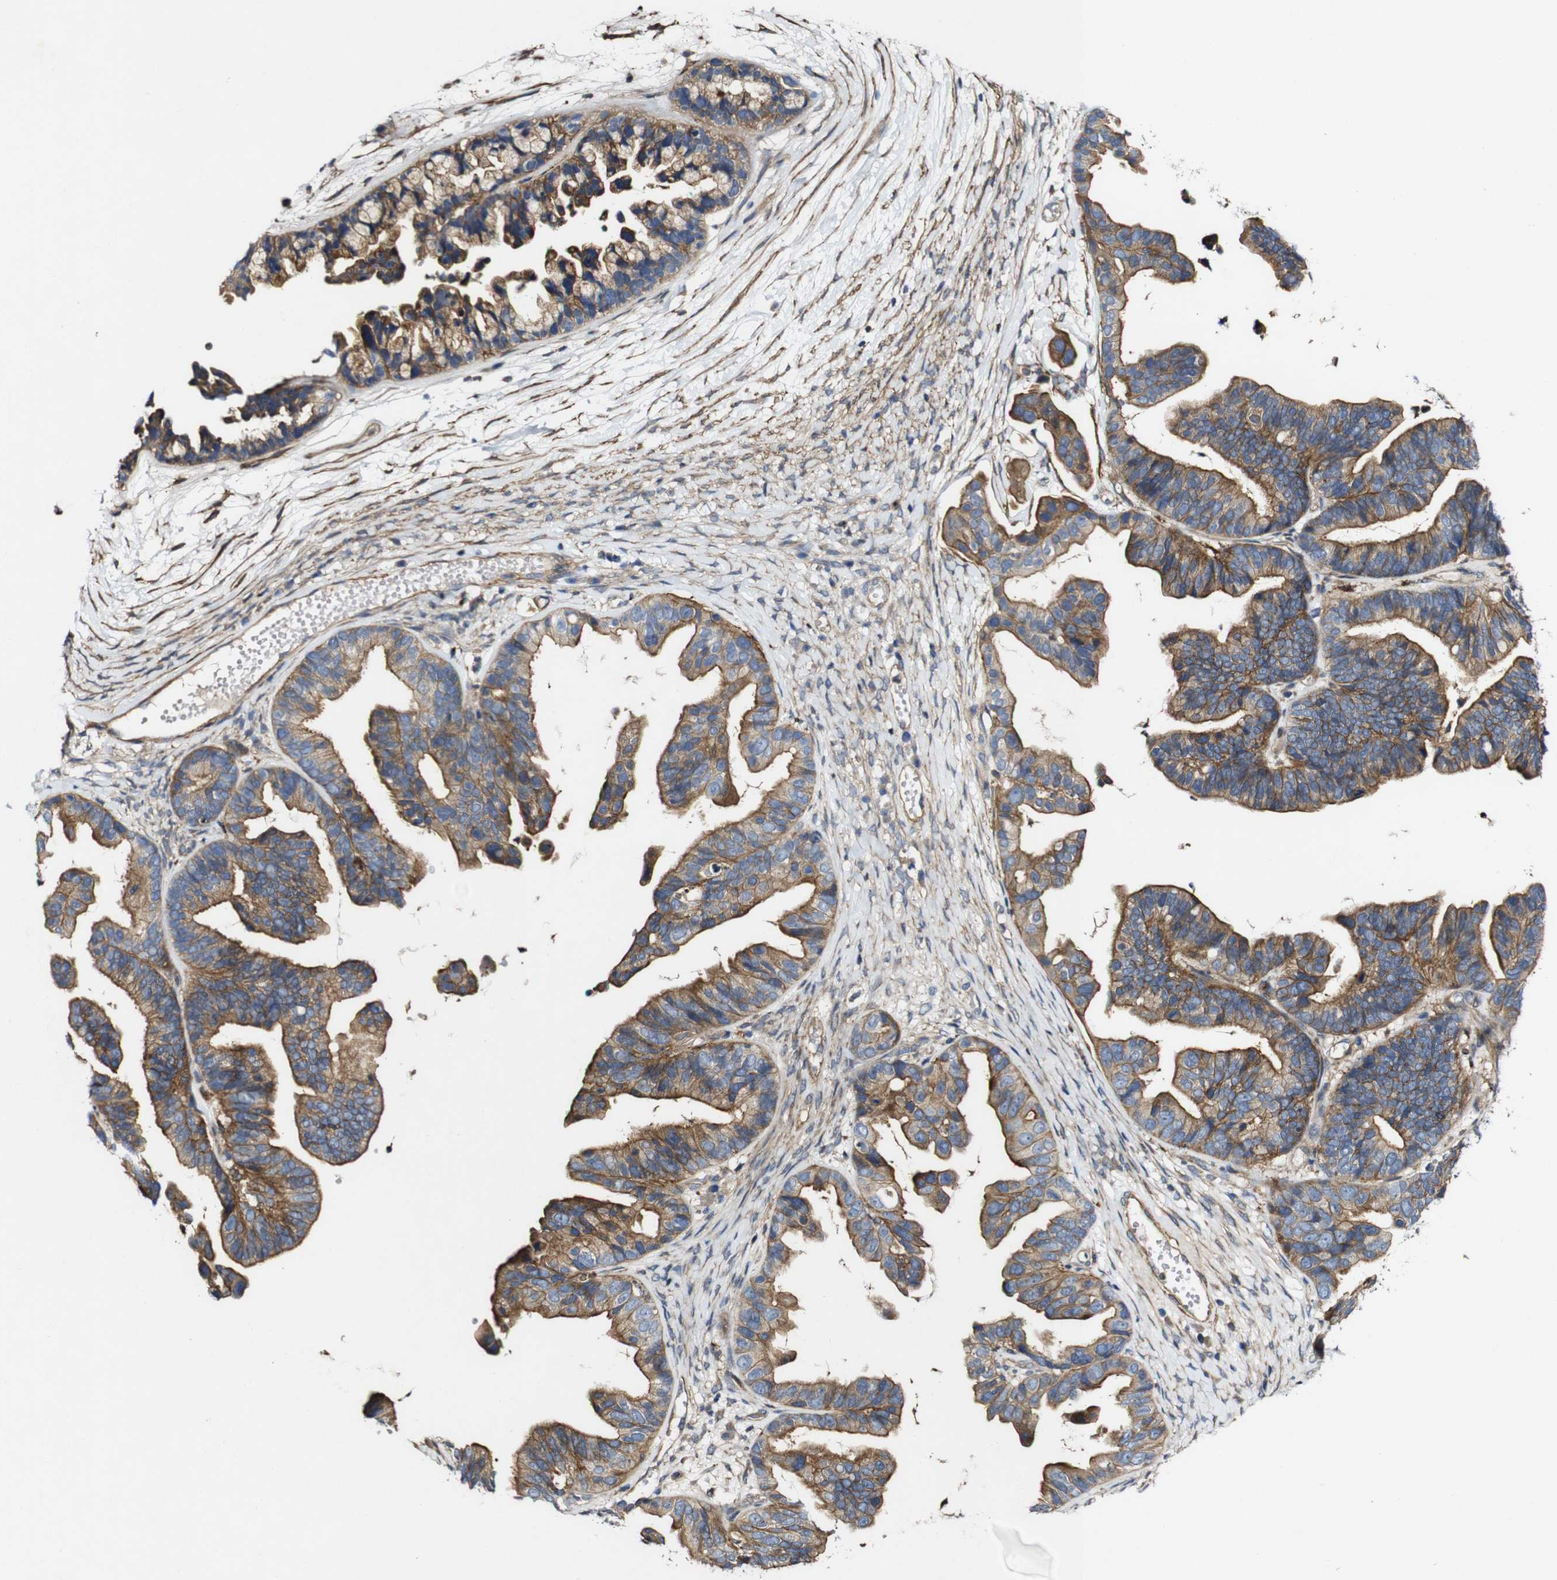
{"staining": {"intensity": "moderate", "quantity": ">75%", "location": "cytoplasmic/membranous"}, "tissue": "ovarian cancer", "cell_type": "Tumor cells", "image_type": "cancer", "snomed": [{"axis": "morphology", "description": "Cystadenocarcinoma, serous, NOS"}, {"axis": "topography", "description": "Ovary"}], "caption": "Tumor cells show moderate cytoplasmic/membranous staining in about >75% of cells in ovarian serous cystadenocarcinoma. Using DAB (3,3'-diaminobenzidine) (brown) and hematoxylin (blue) stains, captured at high magnification using brightfield microscopy.", "gene": "GSDME", "patient": {"sex": "female", "age": 56}}